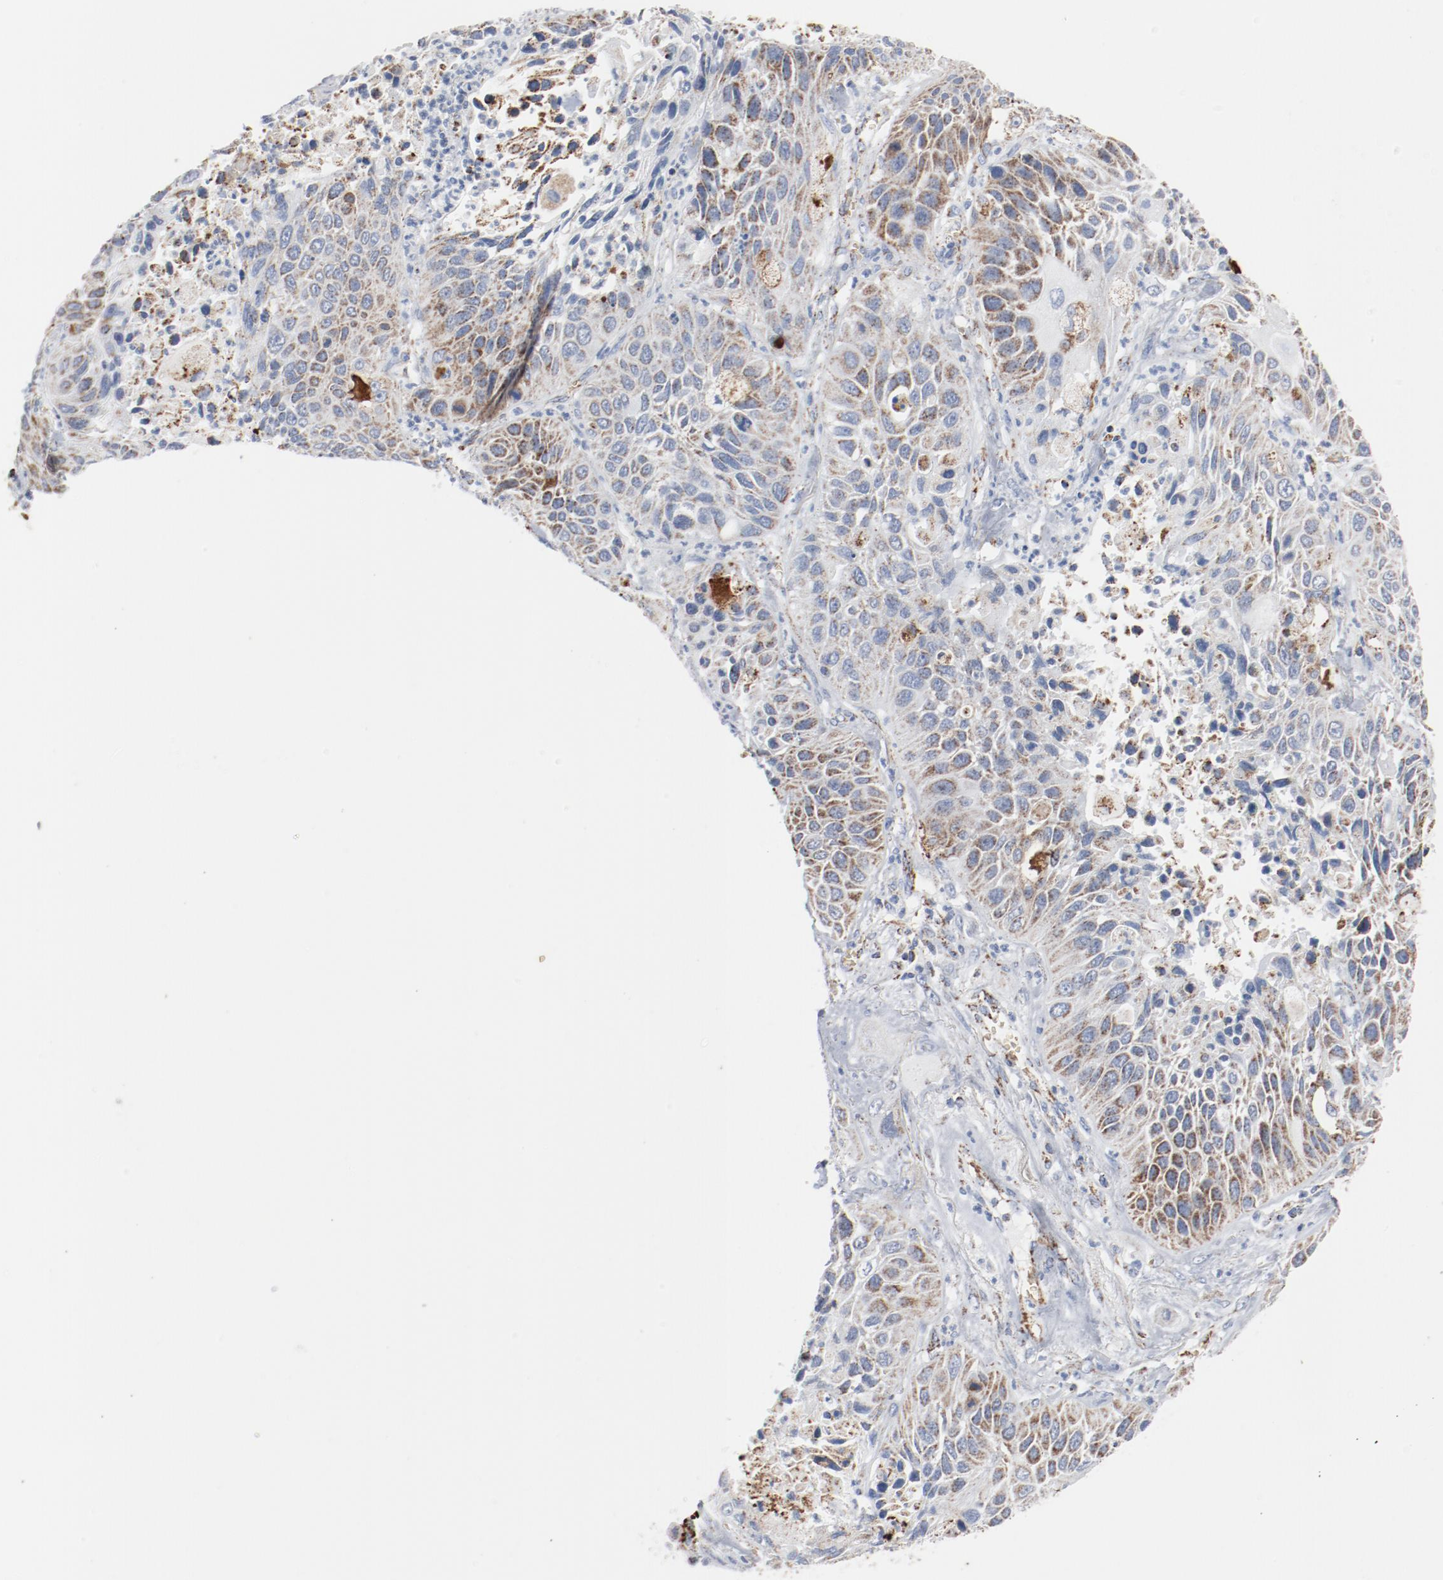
{"staining": {"intensity": "weak", "quantity": "<25%", "location": "cytoplasmic/membranous"}, "tissue": "lung cancer", "cell_type": "Tumor cells", "image_type": "cancer", "snomed": [{"axis": "morphology", "description": "Squamous cell carcinoma, NOS"}, {"axis": "topography", "description": "Lung"}], "caption": "IHC photomicrograph of neoplastic tissue: human lung cancer (squamous cell carcinoma) stained with DAB exhibits no significant protein staining in tumor cells.", "gene": "NDUFB8", "patient": {"sex": "female", "age": 76}}